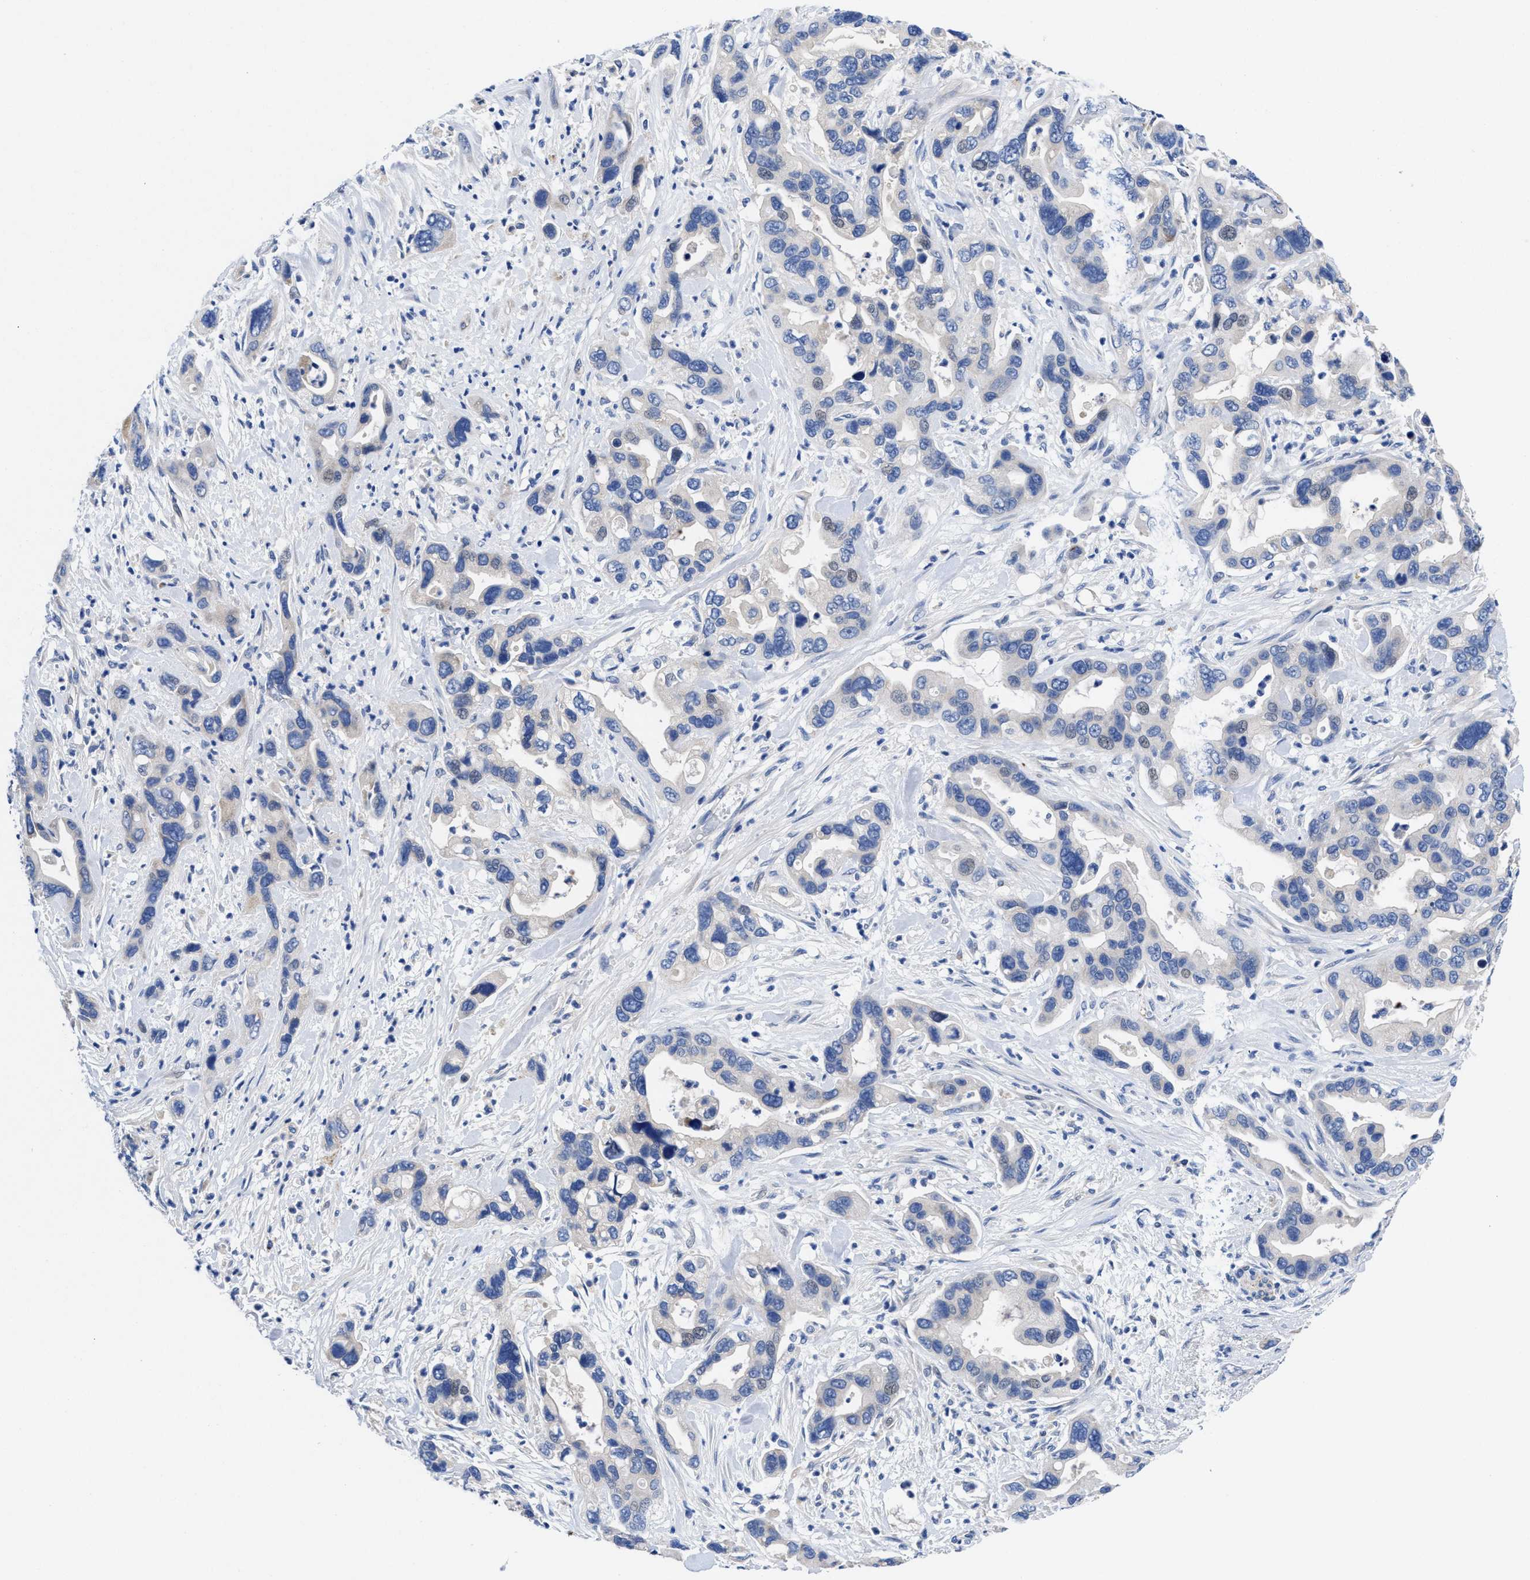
{"staining": {"intensity": "negative", "quantity": "none", "location": "none"}, "tissue": "pancreatic cancer", "cell_type": "Tumor cells", "image_type": "cancer", "snomed": [{"axis": "morphology", "description": "Adenocarcinoma, NOS"}, {"axis": "topography", "description": "Pancreas"}], "caption": "Immunohistochemistry photomicrograph of human pancreatic cancer stained for a protein (brown), which exhibits no expression in tumor cells.", "gene": "DHRS13", "patient": {"sex": "female", "age": 70}}